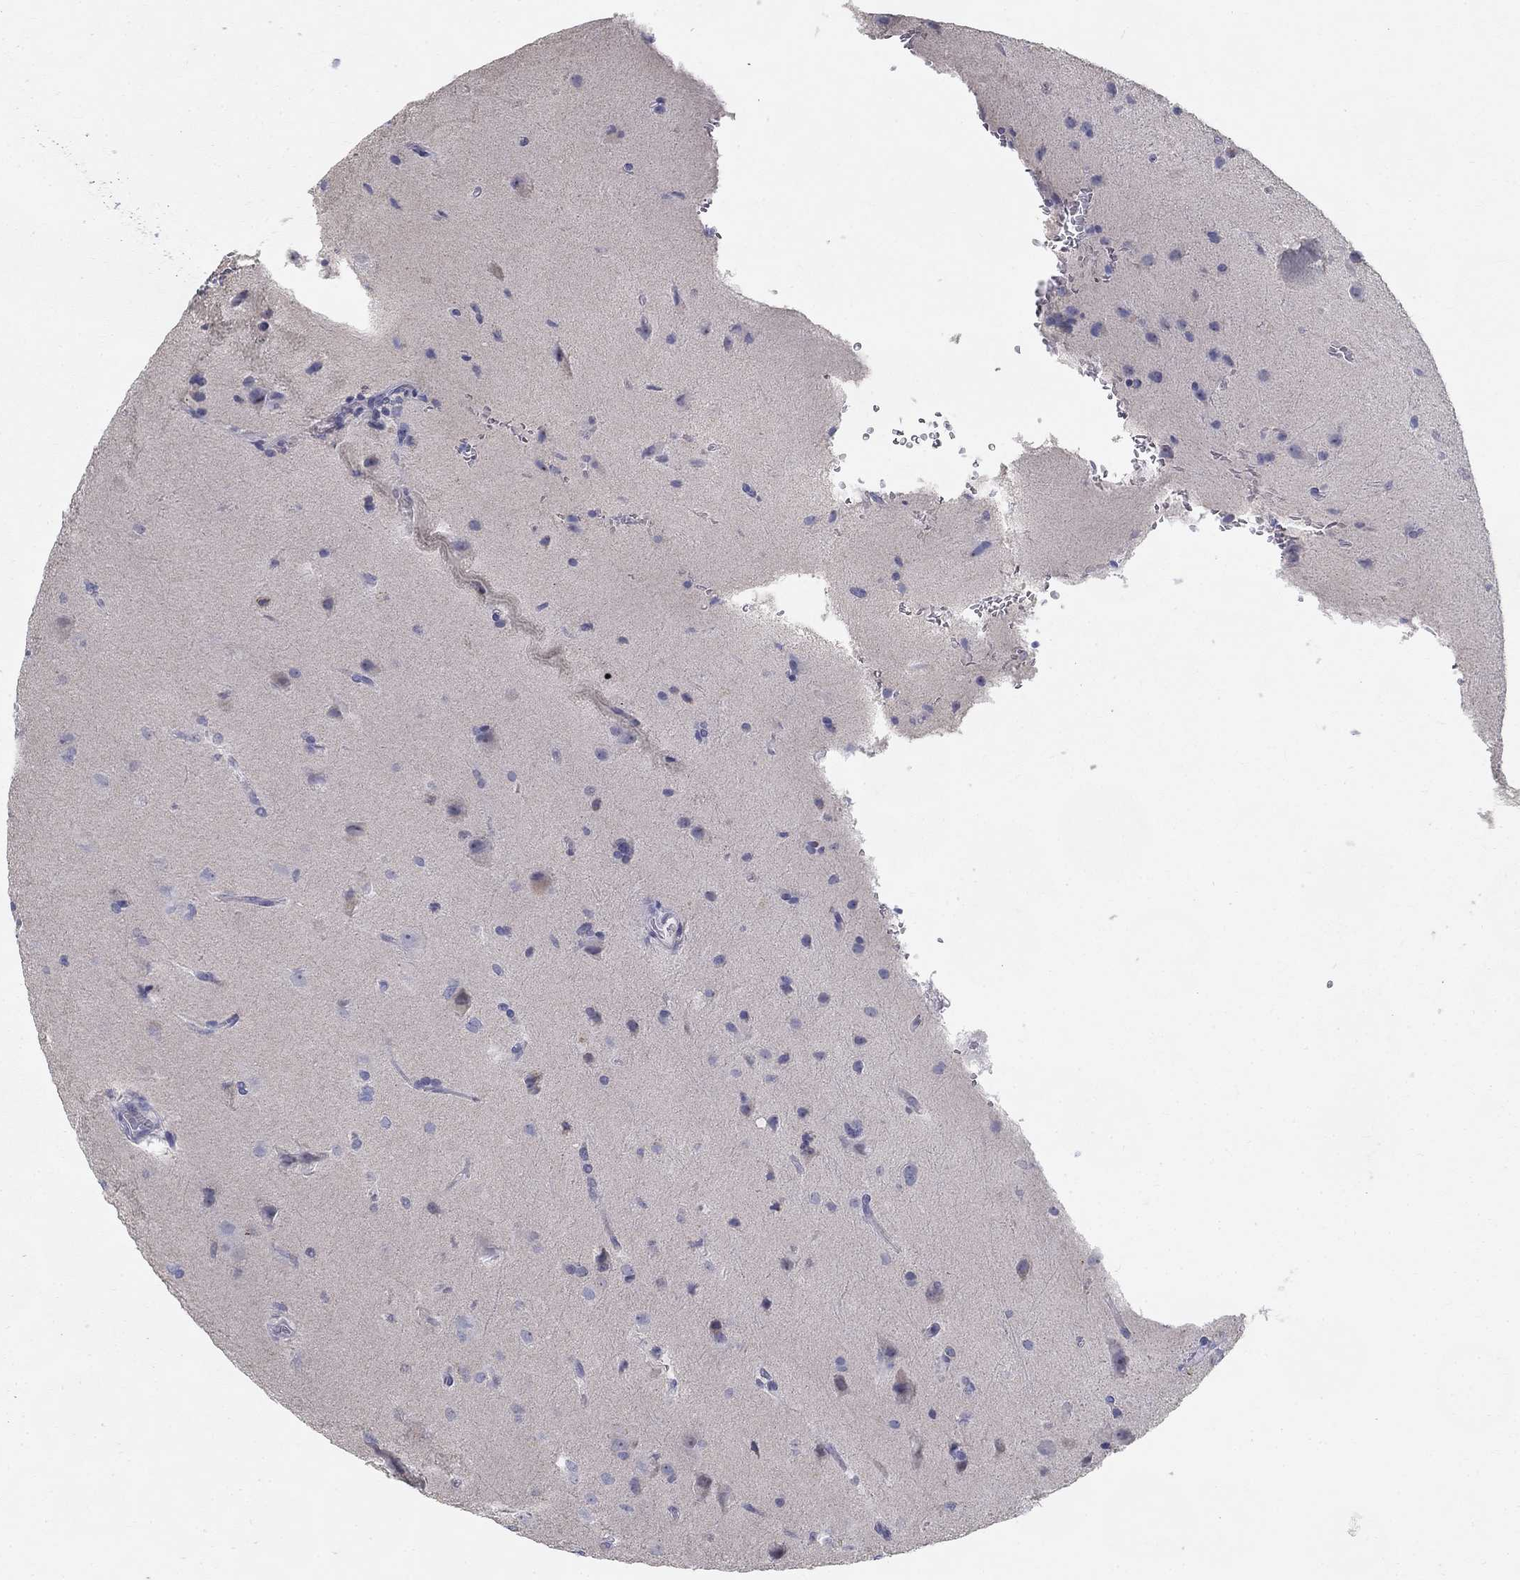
{"staining": {"intensity": "negative", "quantity": "none", "location": "none"}, "tissue": "glioma", "cell_type": "Tumor cells", "image_type": "cancer", "snomed": [{"axis": "morphology", "description": "Glioma, malignant, Low grade"}, {"axis": "topography", "description": "Brain"}], "caption": "The photomicrograph shows no significant expression in tumor cells of glioma.", "gene": "GUCA1A", "patient": {"sex": "male", "age": 58}}